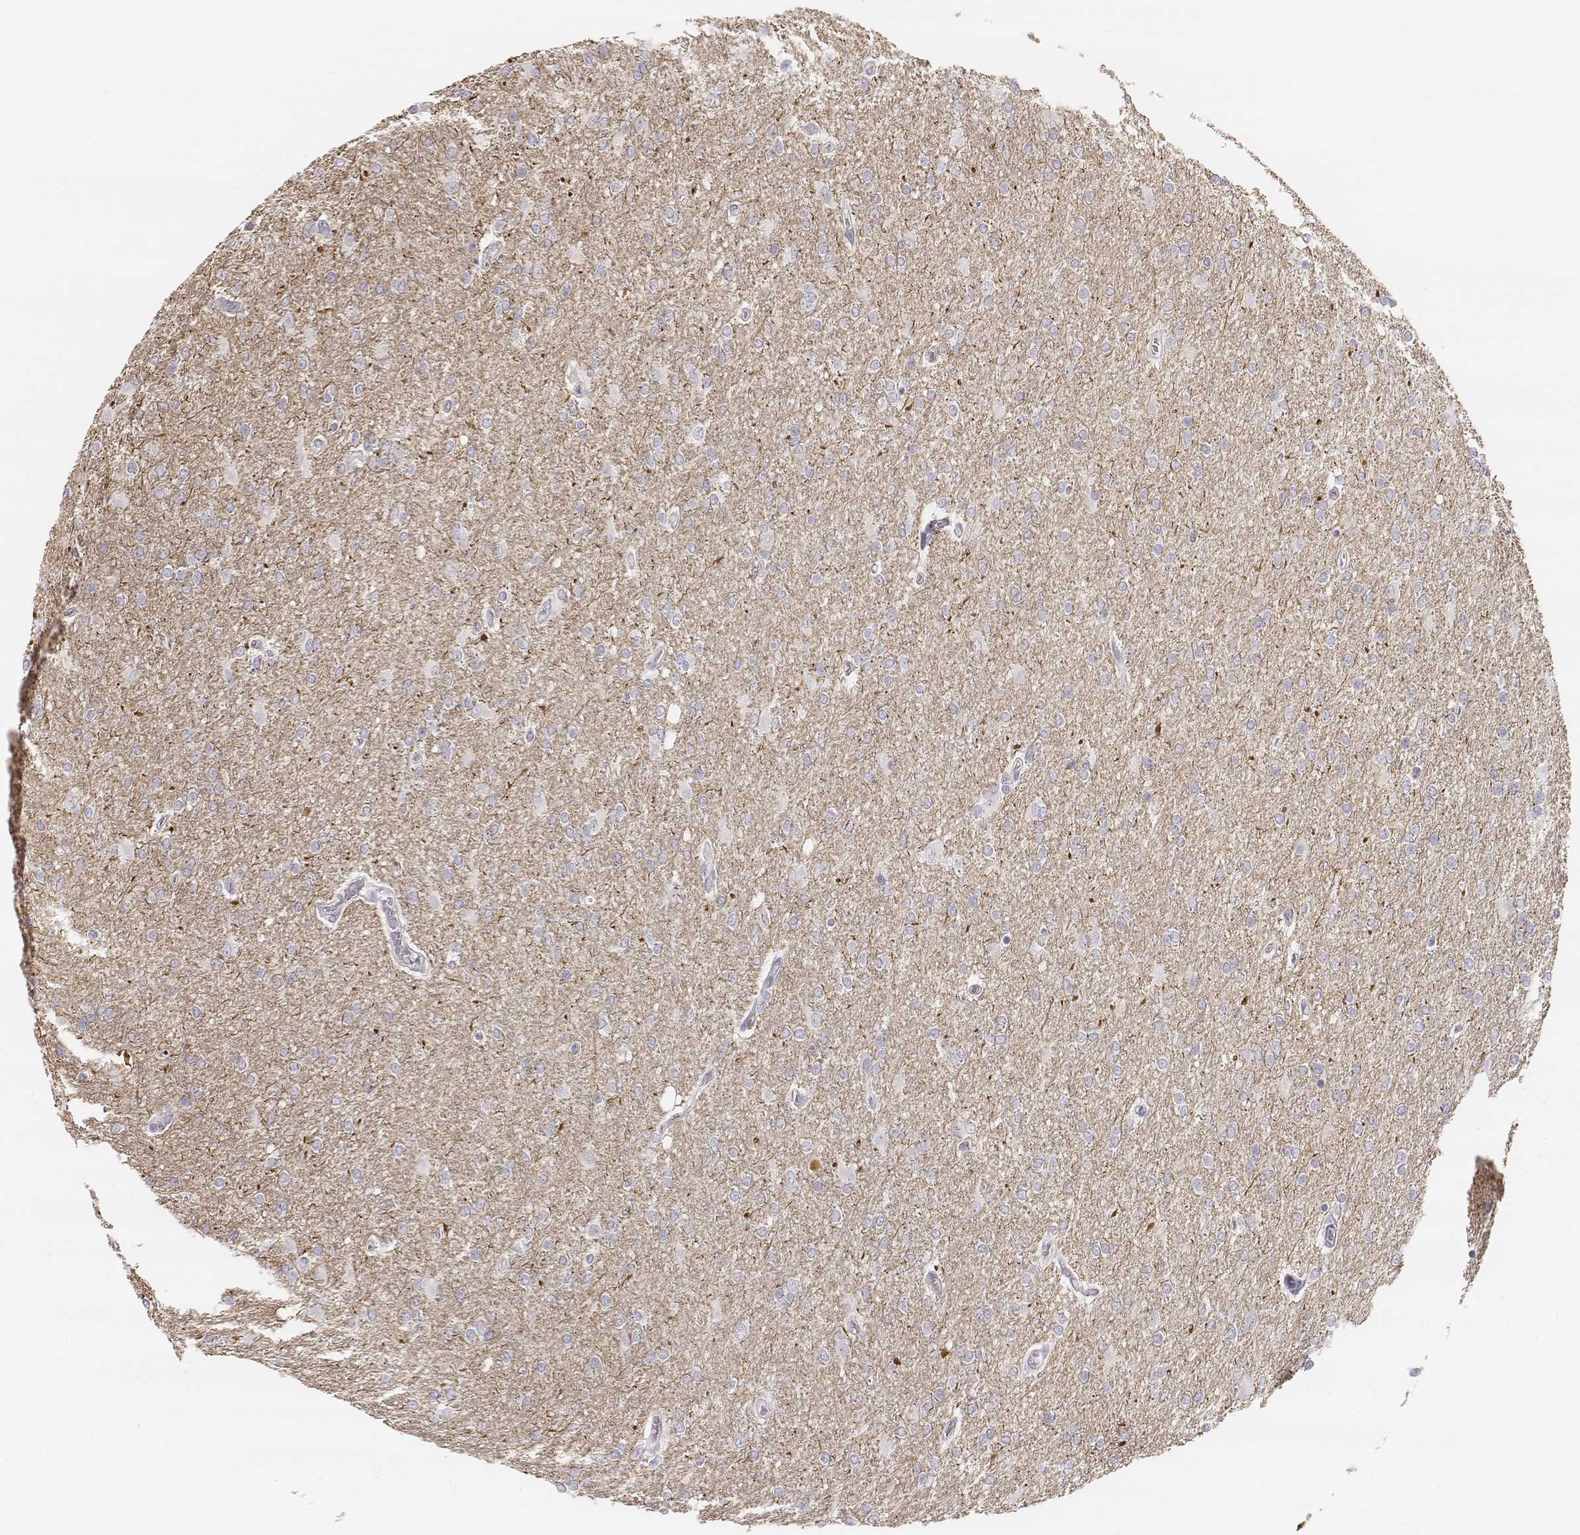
{"staining": {"intensity": "negative", "quantity": "none", "location": "none"}, "tissue": "glioma", "cell_type": "Tumor cells", "image_type": "cancer", "snomed": [{"axis": "morphology", "description": "Glioma, malignant, High grade"}, {"axis": "topography", "description": "Cerebral cortex"}], "caption": "The image exhibits no staining of tumor cells in glioma. The staining was performed using DAB to visualize the protein expression in brown, while the nuclei were stained in blue with hematoxylin (Magnification: 20x).", "gene": "KCNJ12", "patient": {"sex": "male", "age": 70}}